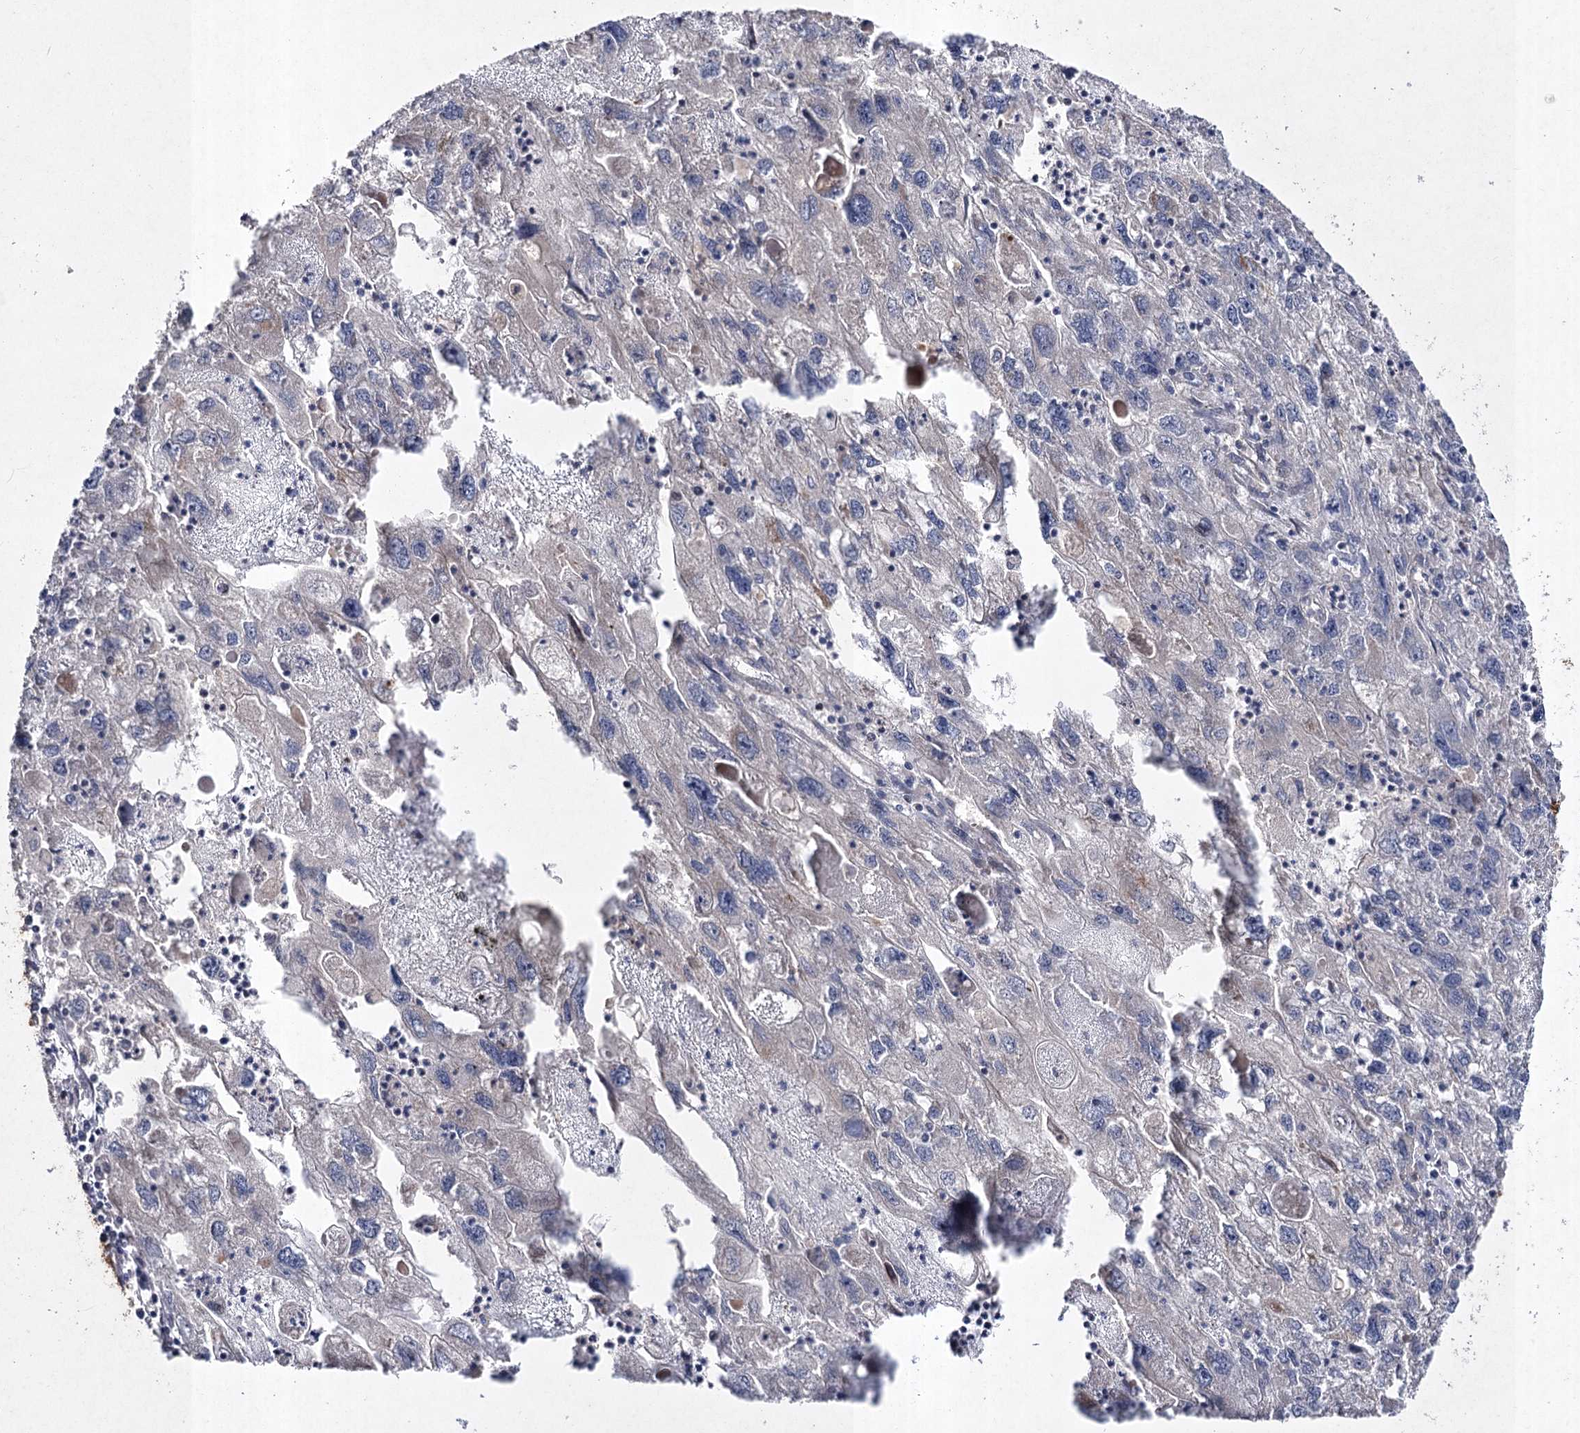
{"staining": {"intensity": "negative", "quantity": "none", "location": "none"}, "tissue": "endometrial cancer", "cell_type": "Tumor cells", "image_type": "cancer", "snomed": [{"axis": "morphology", "description": "Adenocarcinoma, NOS"}, {"axis": "topography", "description": "Endometrium"}], "caption": "This photomicrograph is of endometrial cancer stained with immunohistochemistry (IHC) to label a protein in brown with the nuclei are counter-stained blue. There is no positivity in tumor cells.", "gene": "FANCL", "patient": {"sex": "female", "age": 49}}